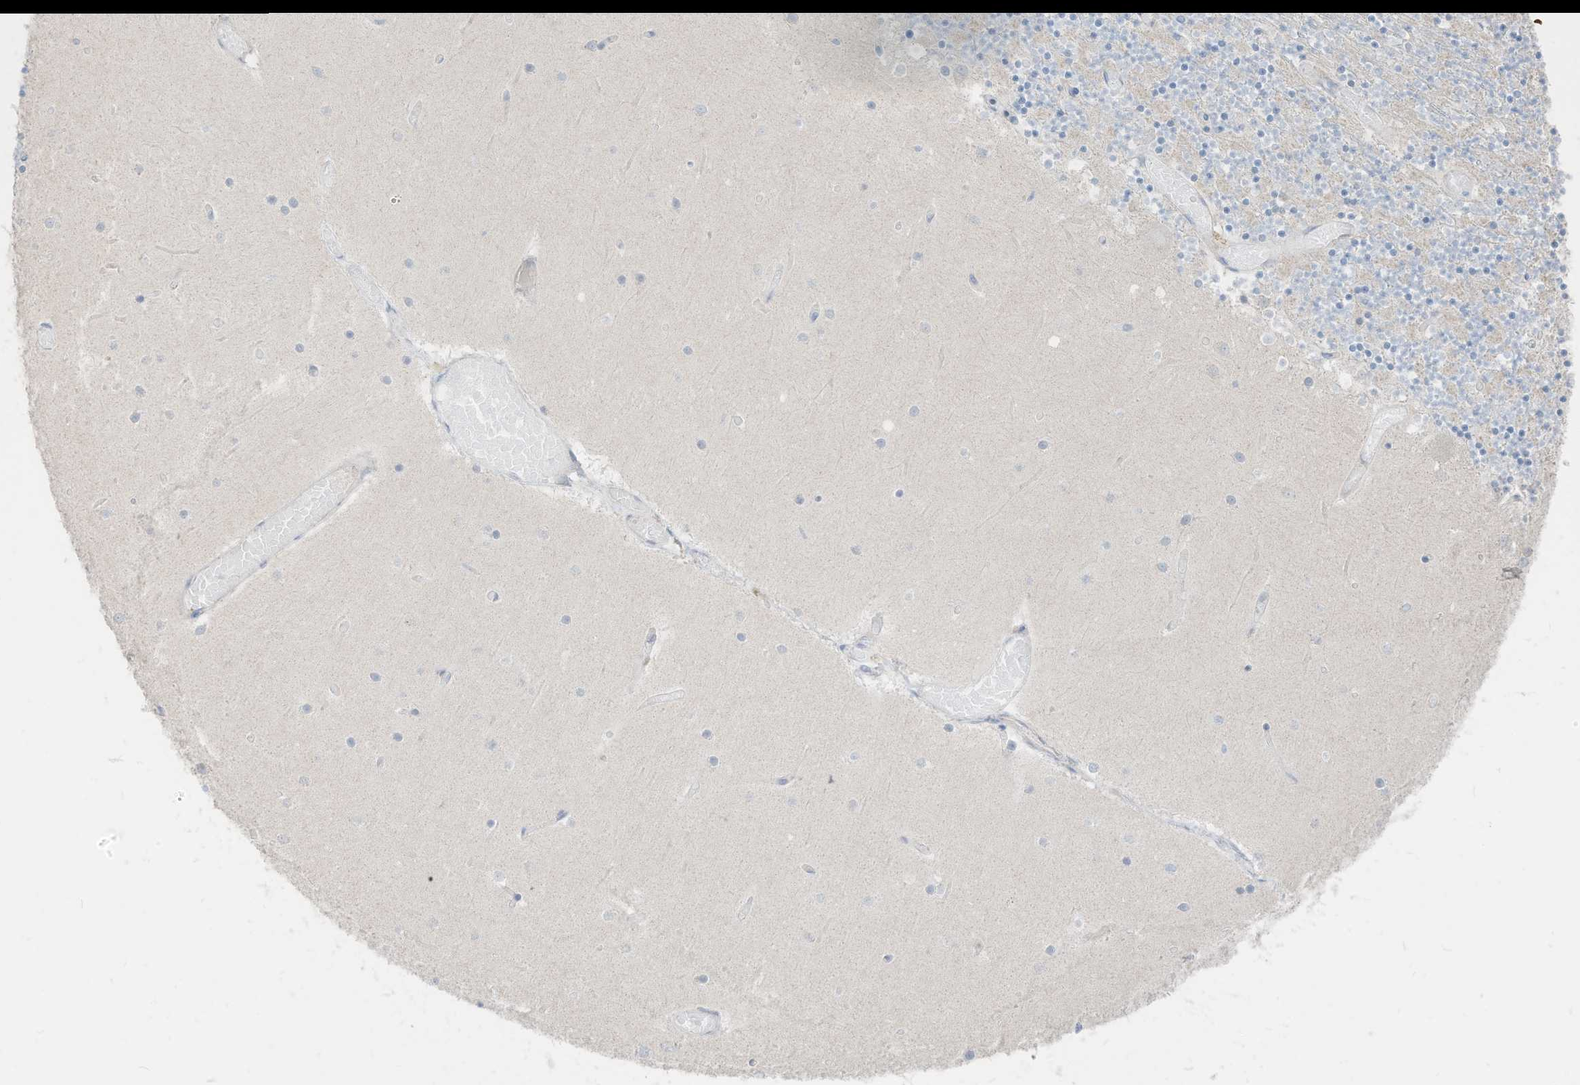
{"staining": {"intensity": "moderate", "quantity": "<25%", "location": "cytoplasmic/membranous"}, "tissue": "cerebellum", "cell_type": "Cells in granular layer", "image_type": "normal", "snomed": [{"axis": "morphology", "description": "Normal tissue, NOS"}, {"axis": "topography", "description": "Cerebellum"}], "caption": "Cerebellum was stained to show a protein in brown. There is low levels of moderate cytoplasmic/membranous positivity in approximately <25% of cells in granular layer. (Brightfield microscopy of DAB IHC at high magnification).", "gene": "ETHE1", "patient": {"sex": "female", "age": 28}}